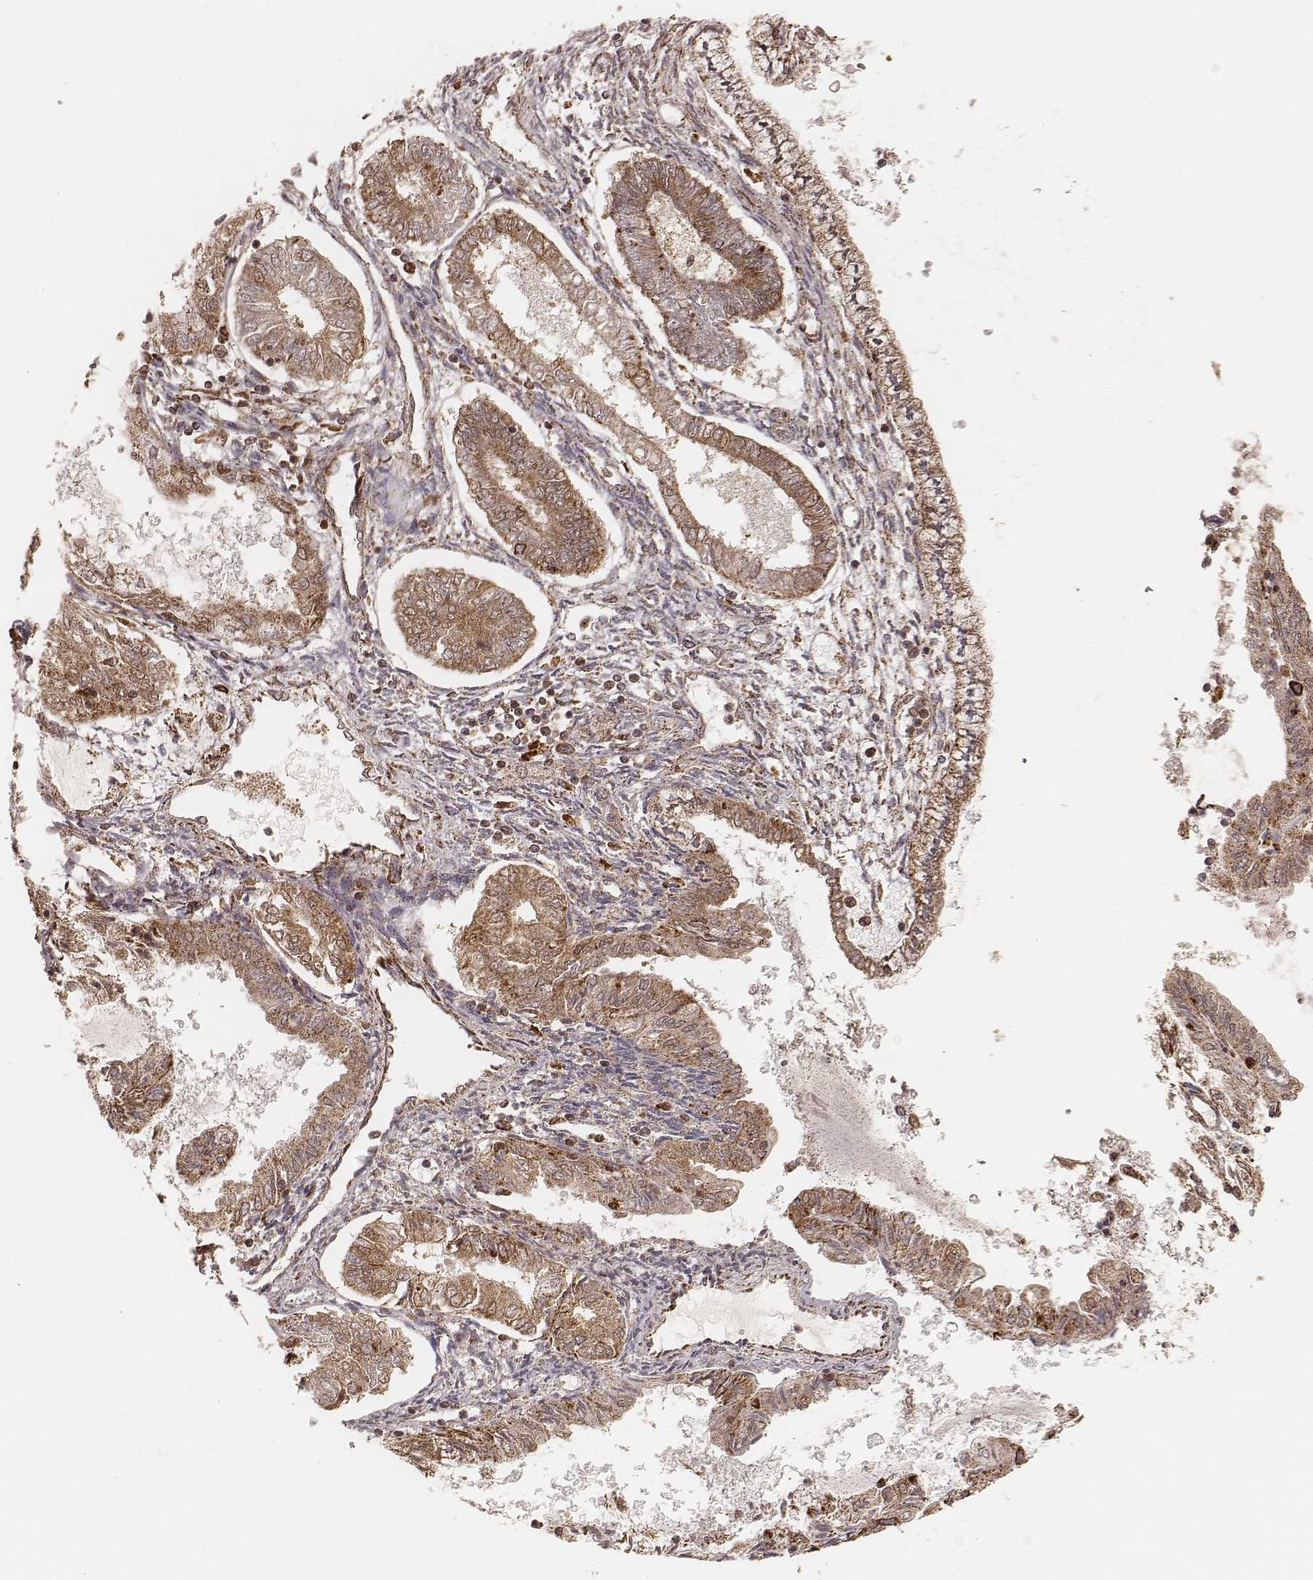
{"staining": {"intensity": "moderate", "quantity": ">75%", "location": "cytoplasmic/membranous"}, "tissue": "endometrial cancer", "cell_type": "Tumor cells", "image_type": "cancer", "snomed": [{"axis": "morphology", "description": "Adenocarcinoma, NOS"}, {"axis": "topography", "description": "Endometrium"}], "caption": "About >75% of tumor cells in endometrial cancer demonstrate moderate cytoplasmic/membranous protein positivity as visualized by brown immunohistochemical staining.", "gene": "CS", "patient": {"sex": "female", "age": 68}}